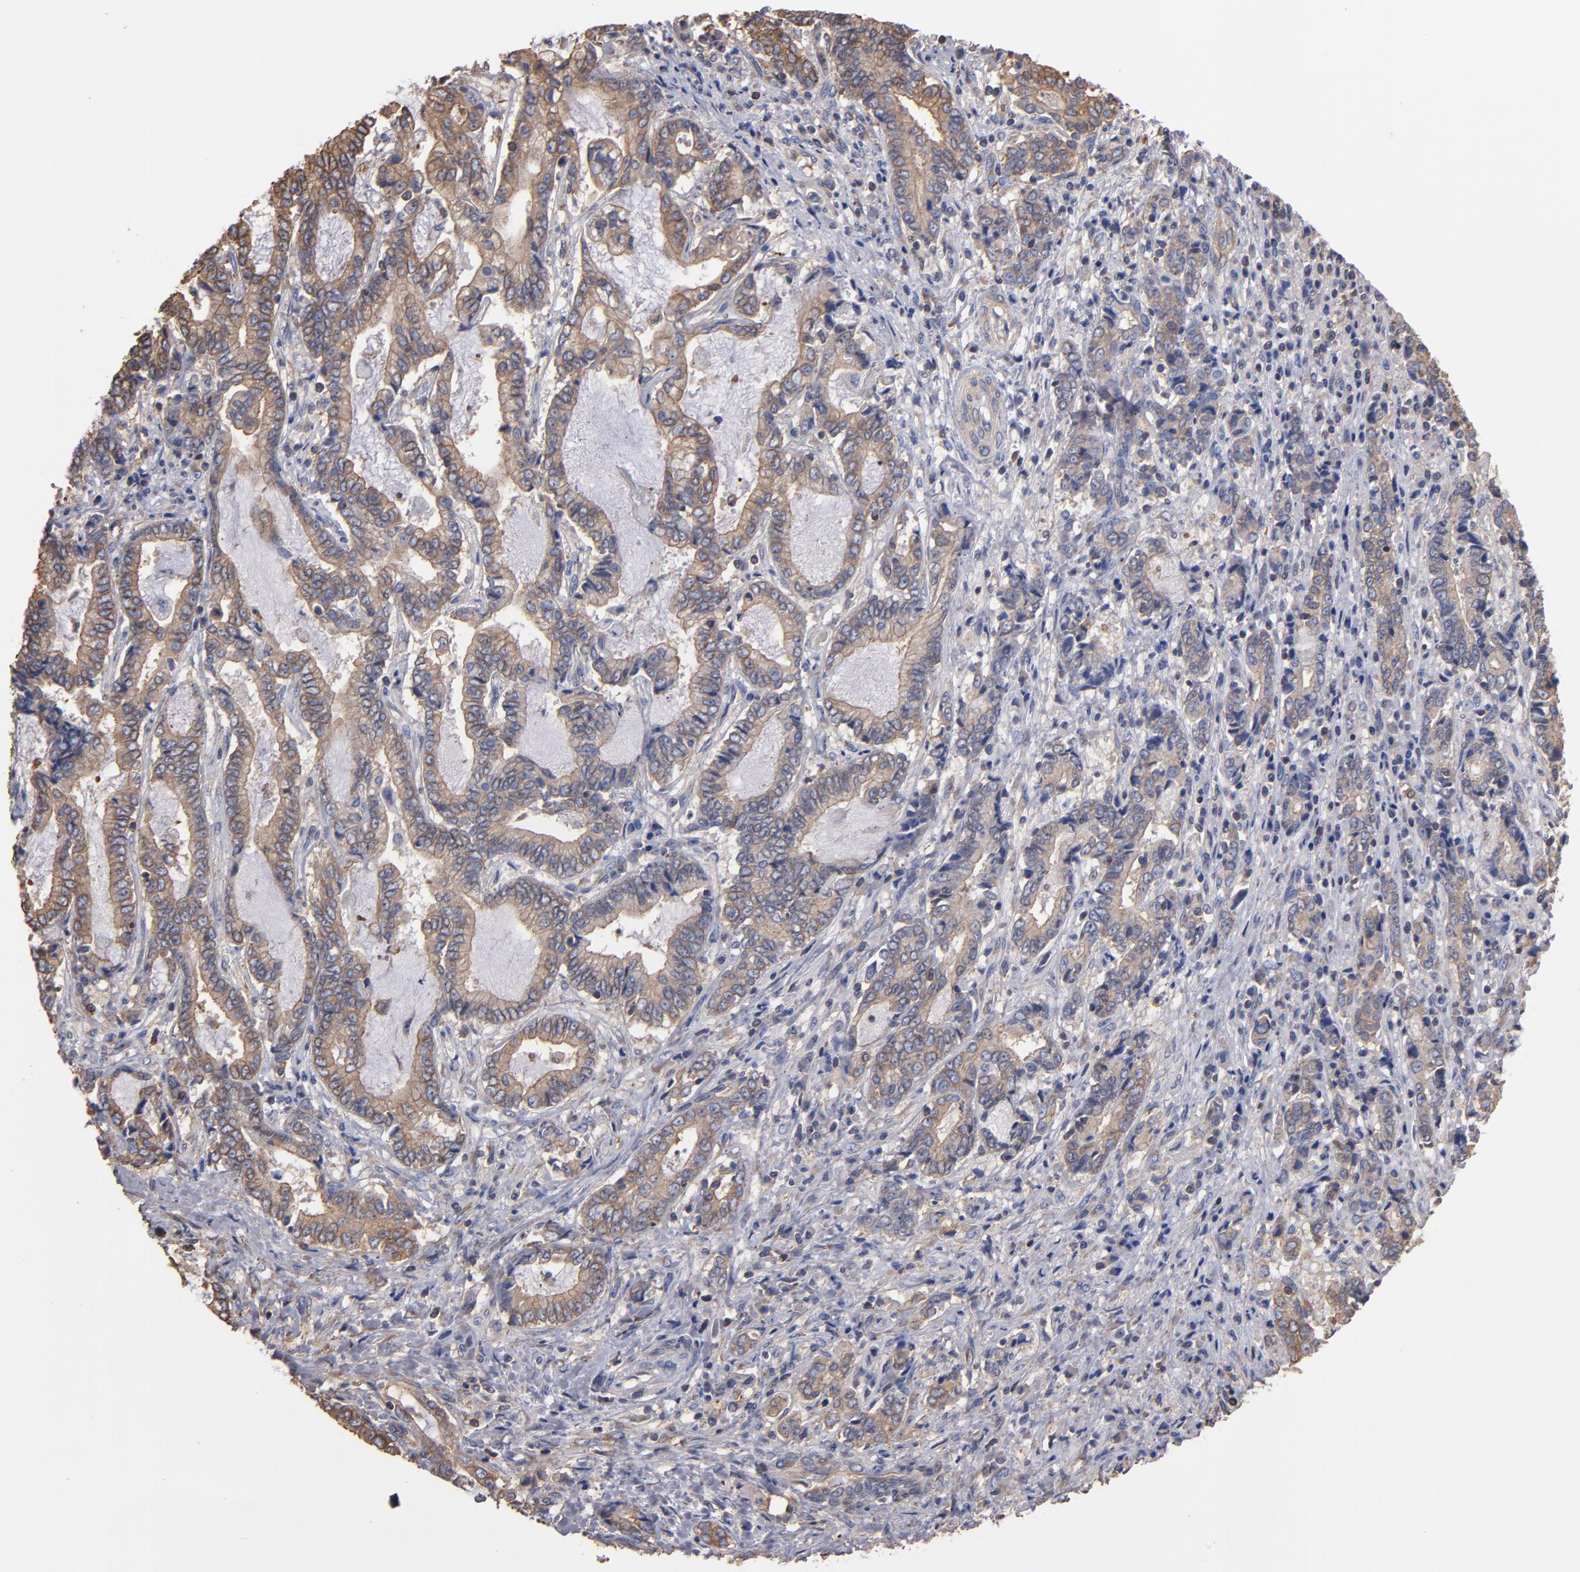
{"staining": {"intensity": "weak", "quantity": ">75%", "location": "cytoplasmic/membranous"}, "tissue": "liver cancer", "cell_type": "Tumor cells", "image_type": "cancer", "snomed": [{"axis": "morphology", "description": "Cholangiocarcinoma"}, {"axis": "topography", "description": "Liver"}], "caption": "Immunohistochemistry image of neoplastic tissue: liver cancer stained using immunohistochemistry (IHC) displays low levels of weak protein expression localized specifically in the cytoplasmic/membranous of tumor cells, appearing as a cytoplasmic/membranous brown color.", "gene": "ESYT2", "patient": {"sex": "male", "age": 57}}